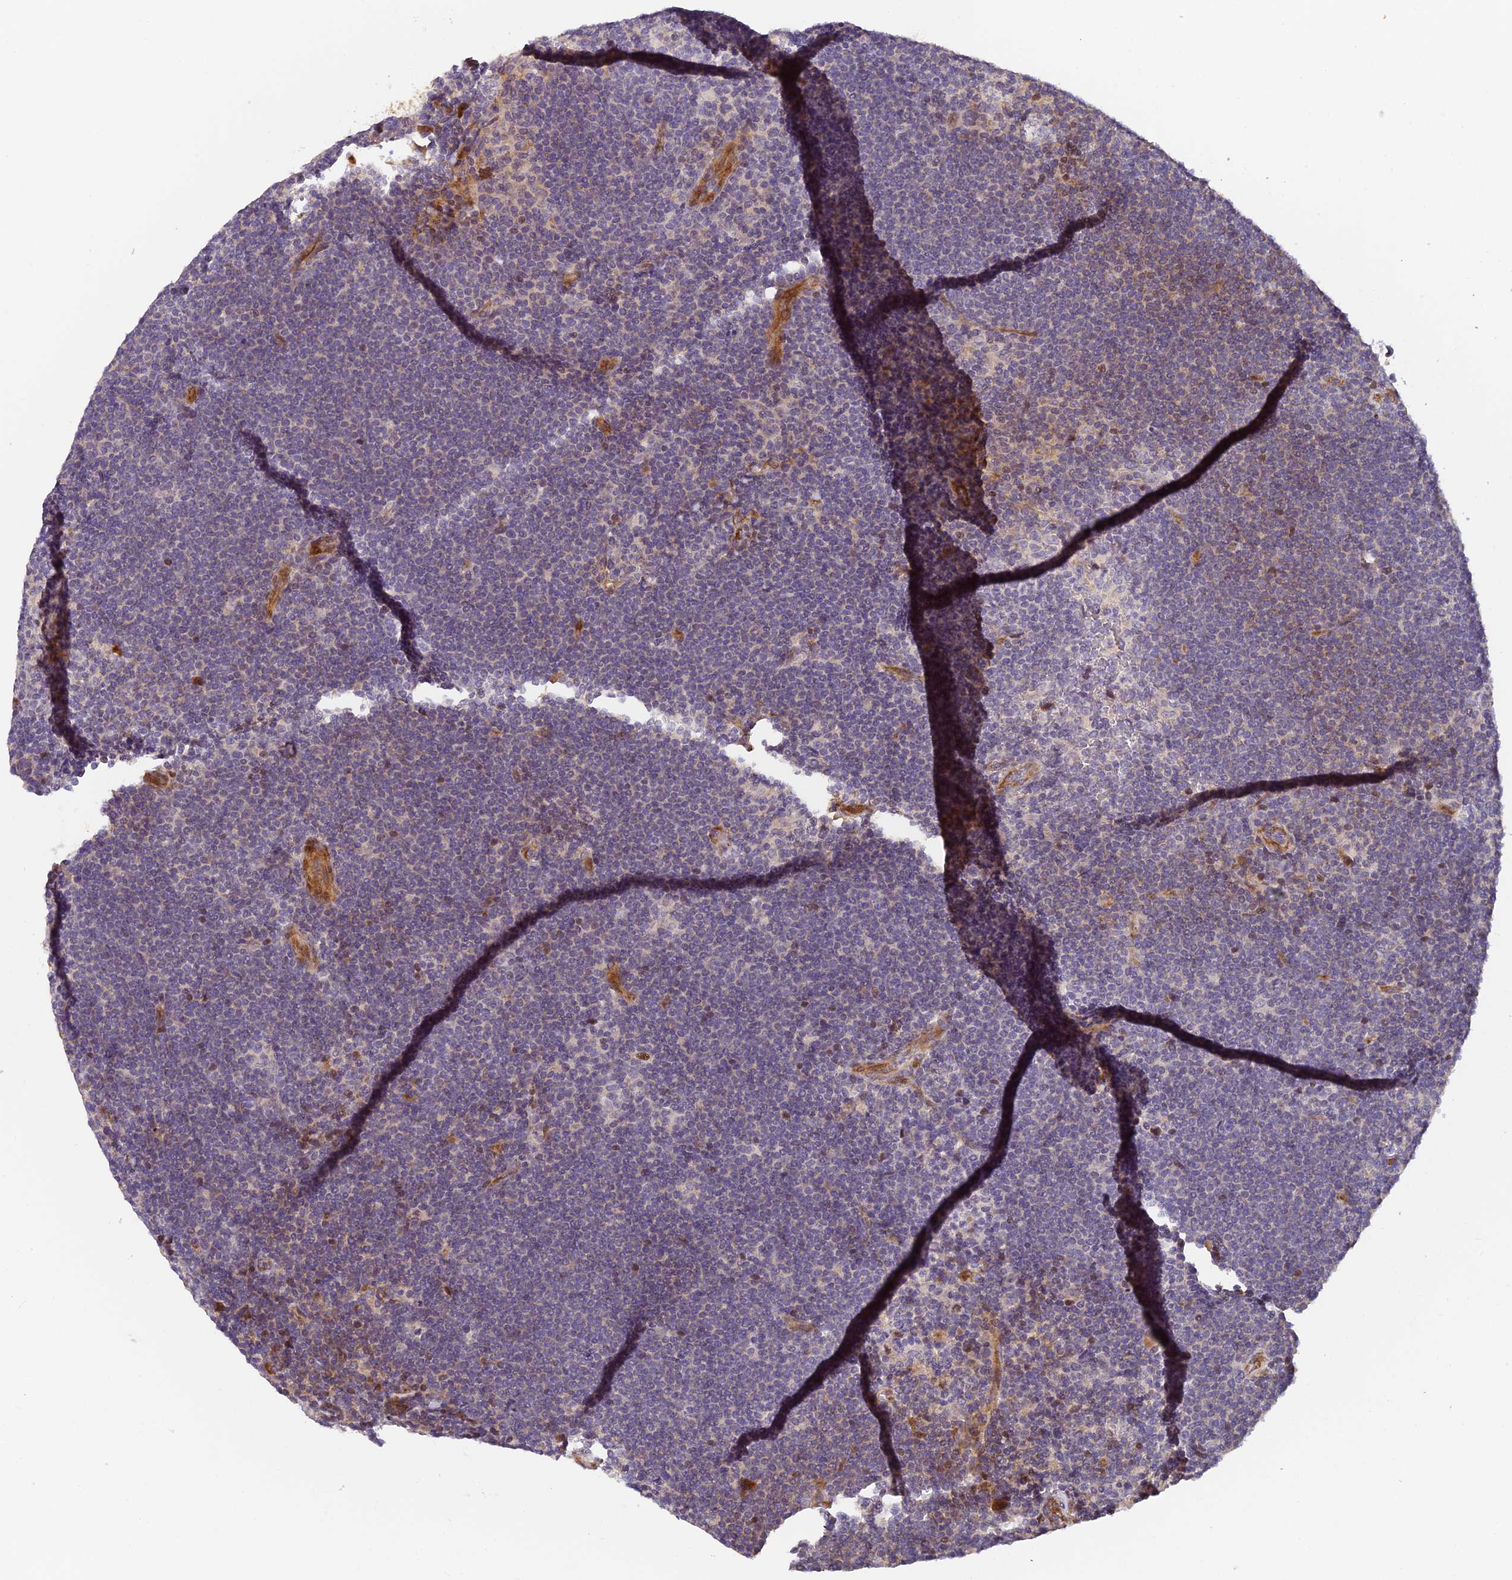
{"staining": {"intensity": "negative", "quantity": "none", "location": "none"}, "tissue": "lymphoma", "cell_type": "Tumor cells", "image_type": "cancer", "snomed": [{"axis": "morphology", "description": "Hodgkin's disease, NOS"}, {"axis": "topography", "description": "Lymph node"}], "caption": "IHC micrograph of neoplastic tissue: lymphoma stained with DAB displays no significant protein staining in tumor cells.", "gene": "RAB28", "patient": {"sex": "female", "age": 57}}